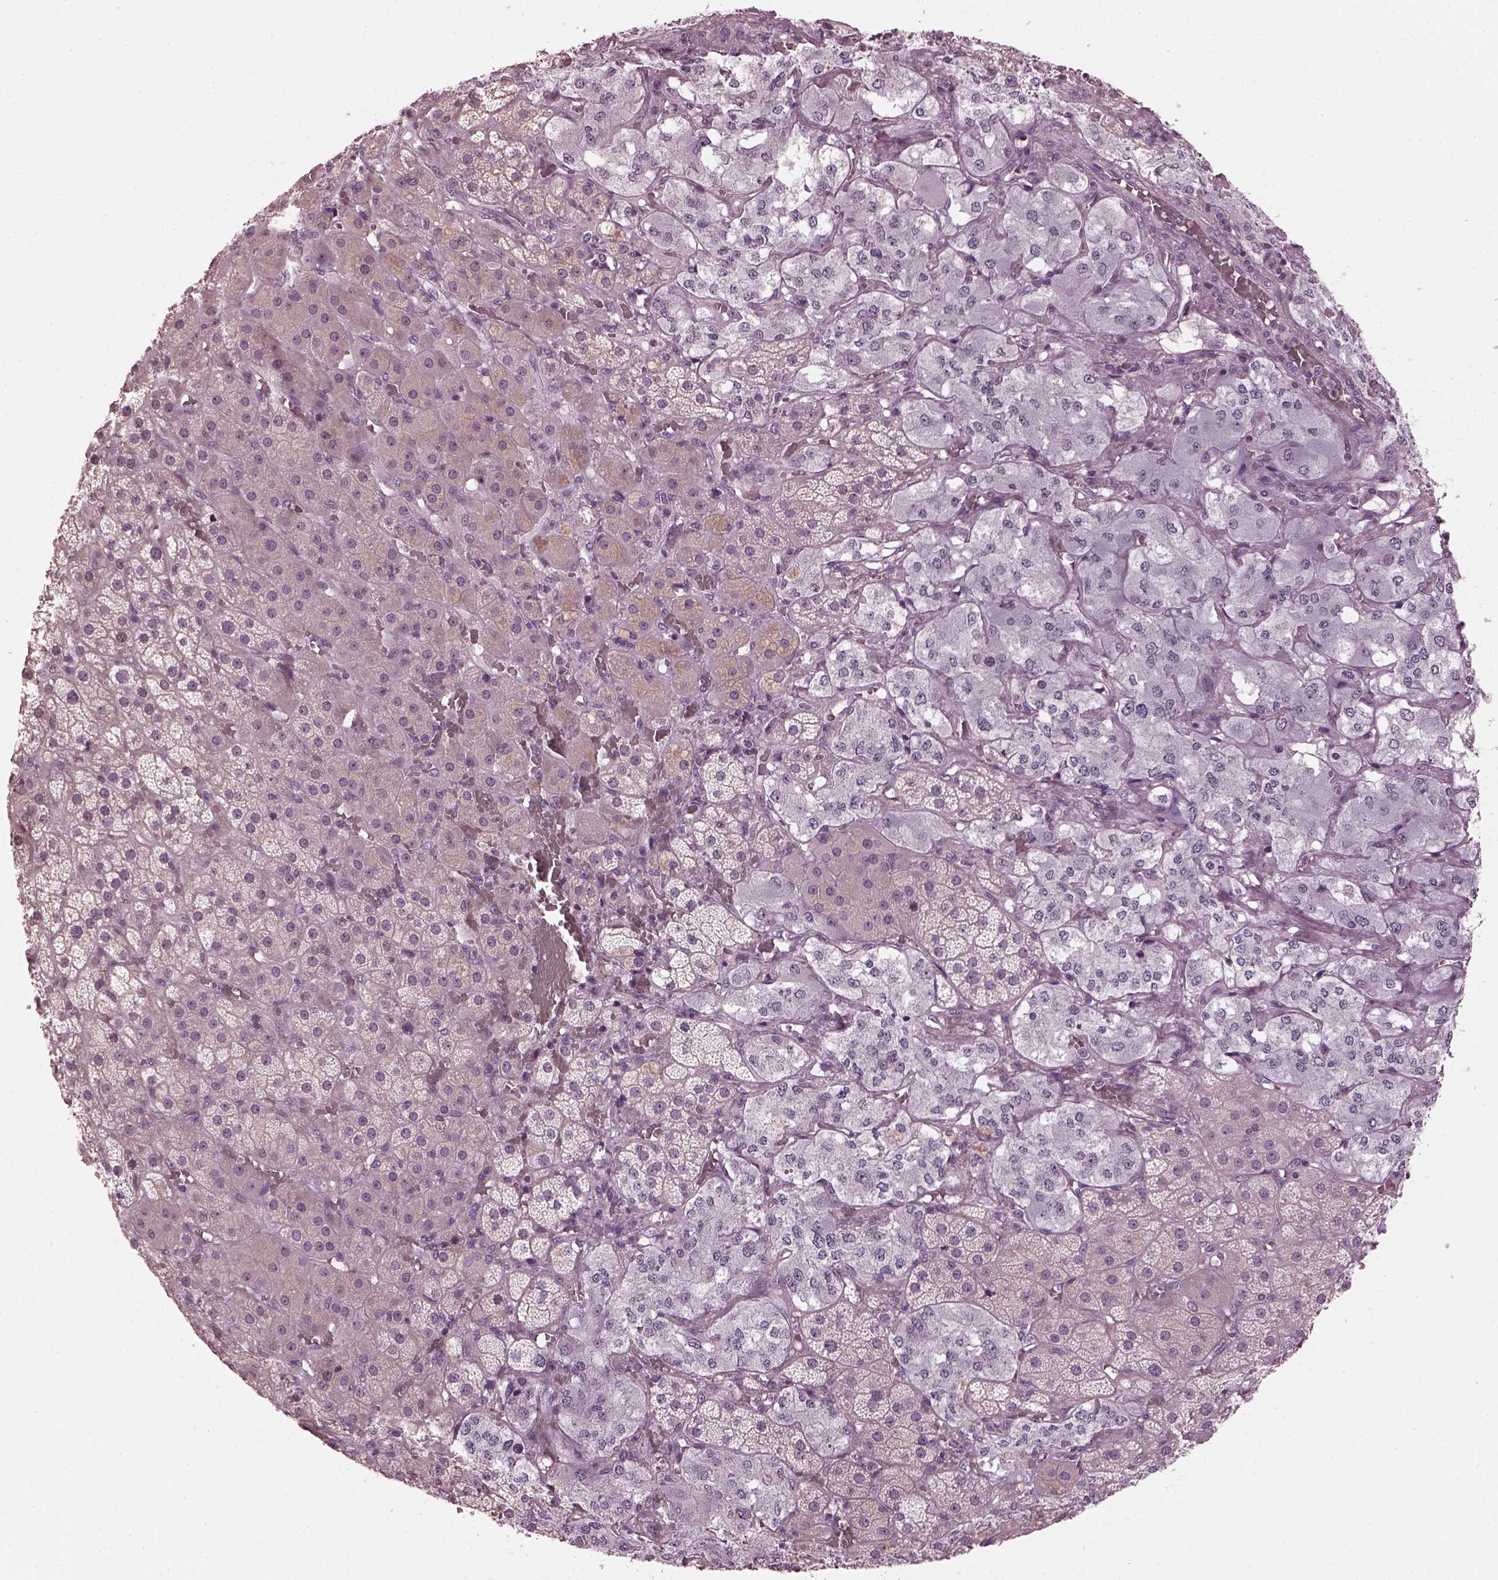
{"staining": {"intensity": "weak", "quantity": "<25%", "location": "cytoplasmic/membranous"}, "tissue": "adrenal gland", "cell_type": "Glandular cells", "image_type": "normal", "snomed": [{"axis": "morphology", "description": "Normal tissue, NOS"}, {"axis": "topography", "description": "Adrenal gland"}], "caption": "A photomicrograph of human adrenal gland is negative for staining in glandular cells.", "gene": "BFSP1", "patient": {"sex": "male", "age": 57}}